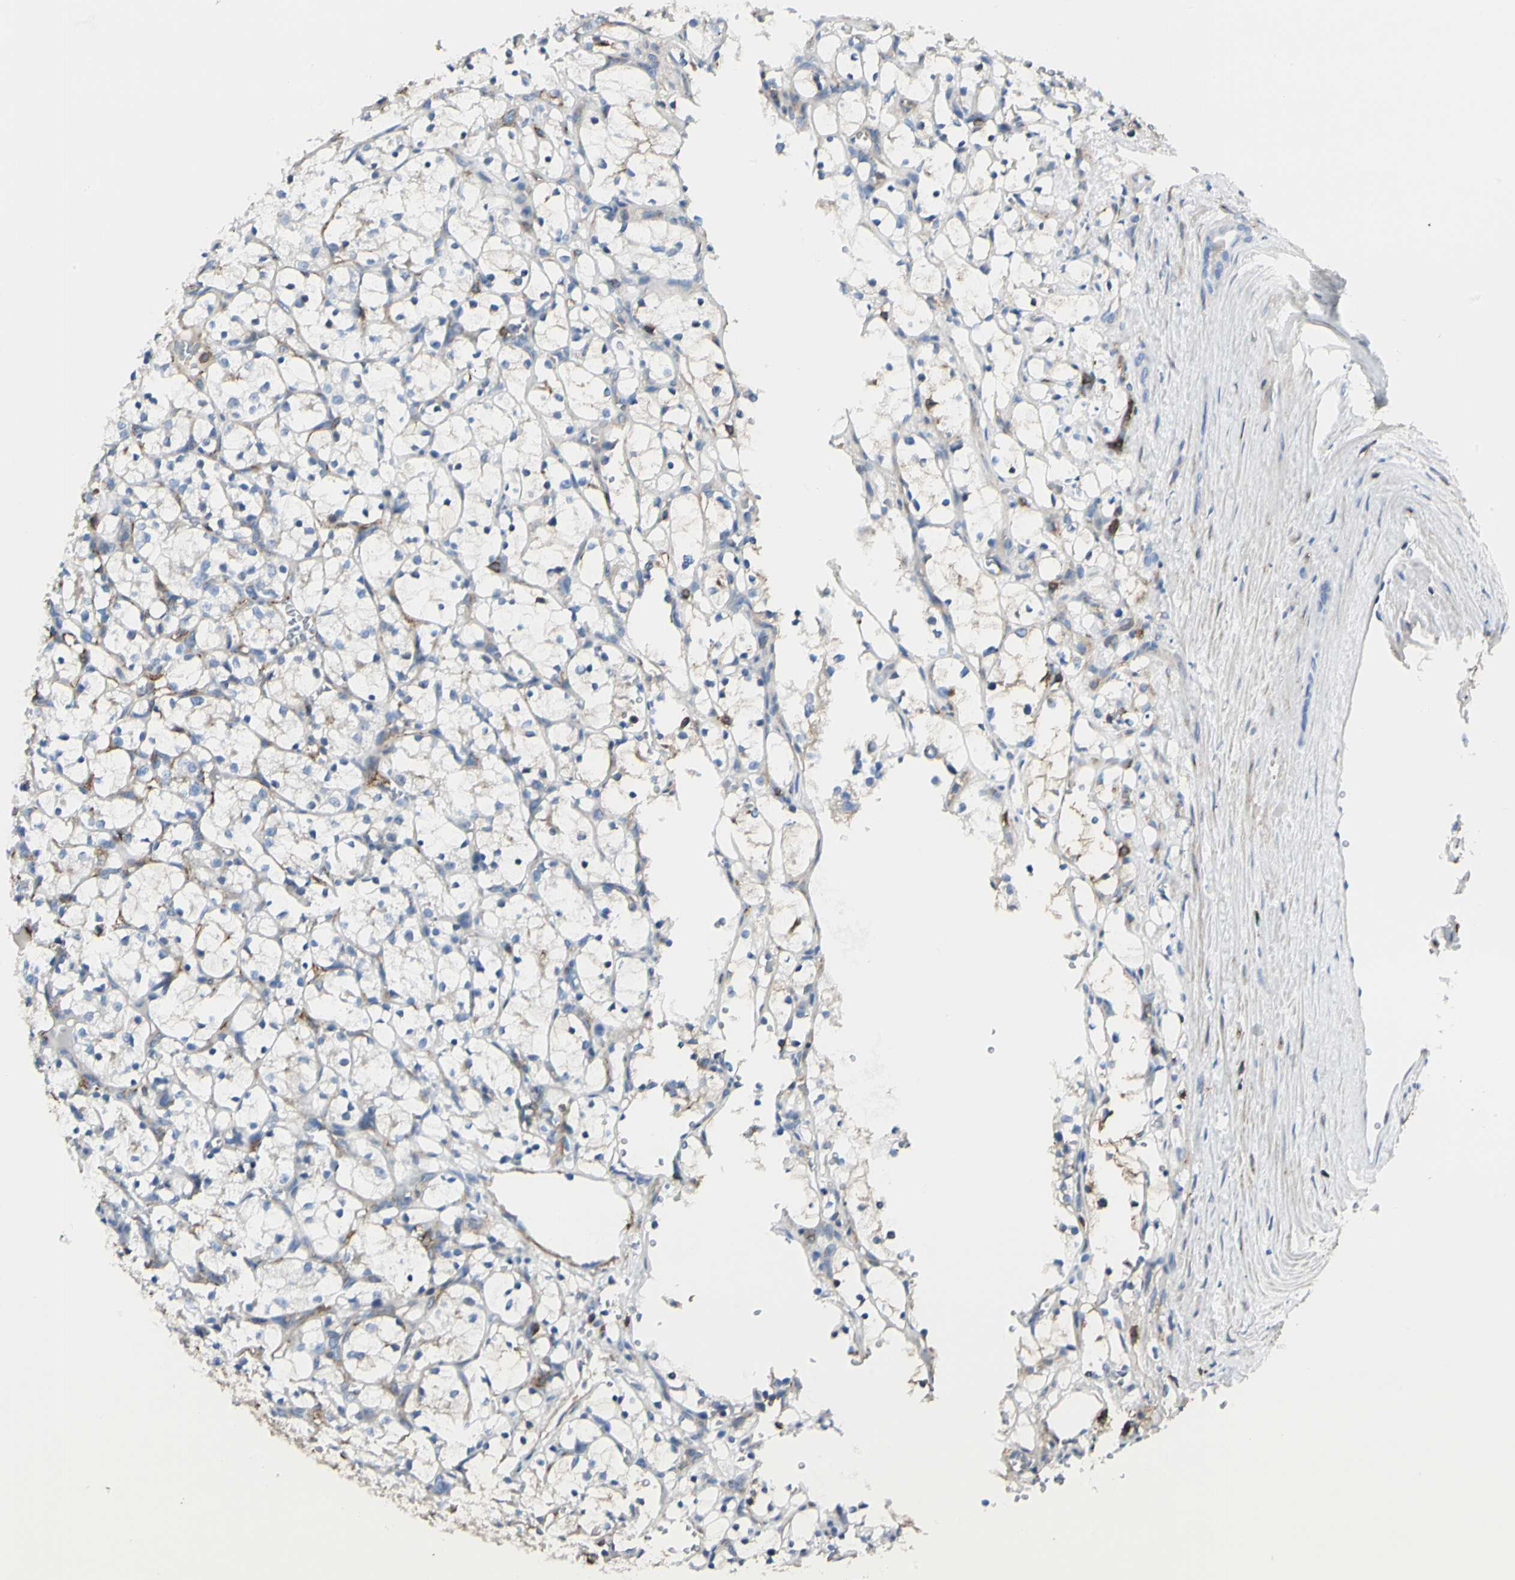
{"staining": {"intensity": "weak", "quantity": "<25%", "location": "cytoplasmic/membranous"}, "tissue": "renal cancer", "cell_type": "Tumor cells", "image_type": "cancer", "snomed": [{"axis": "morphology", "description": "Adenocarcinoma, NOS"}, {"axis": "topography", "description": "Kidney"}], "caption": "Immunohistochemistry (IHC) micrograph of renal cancer (adenocarcinoma) stained for a protein (brown), which exhibits no expression in tumor cells.", "gene": "CLEC2B", "patient": {"sex": "female", "age": 69}}